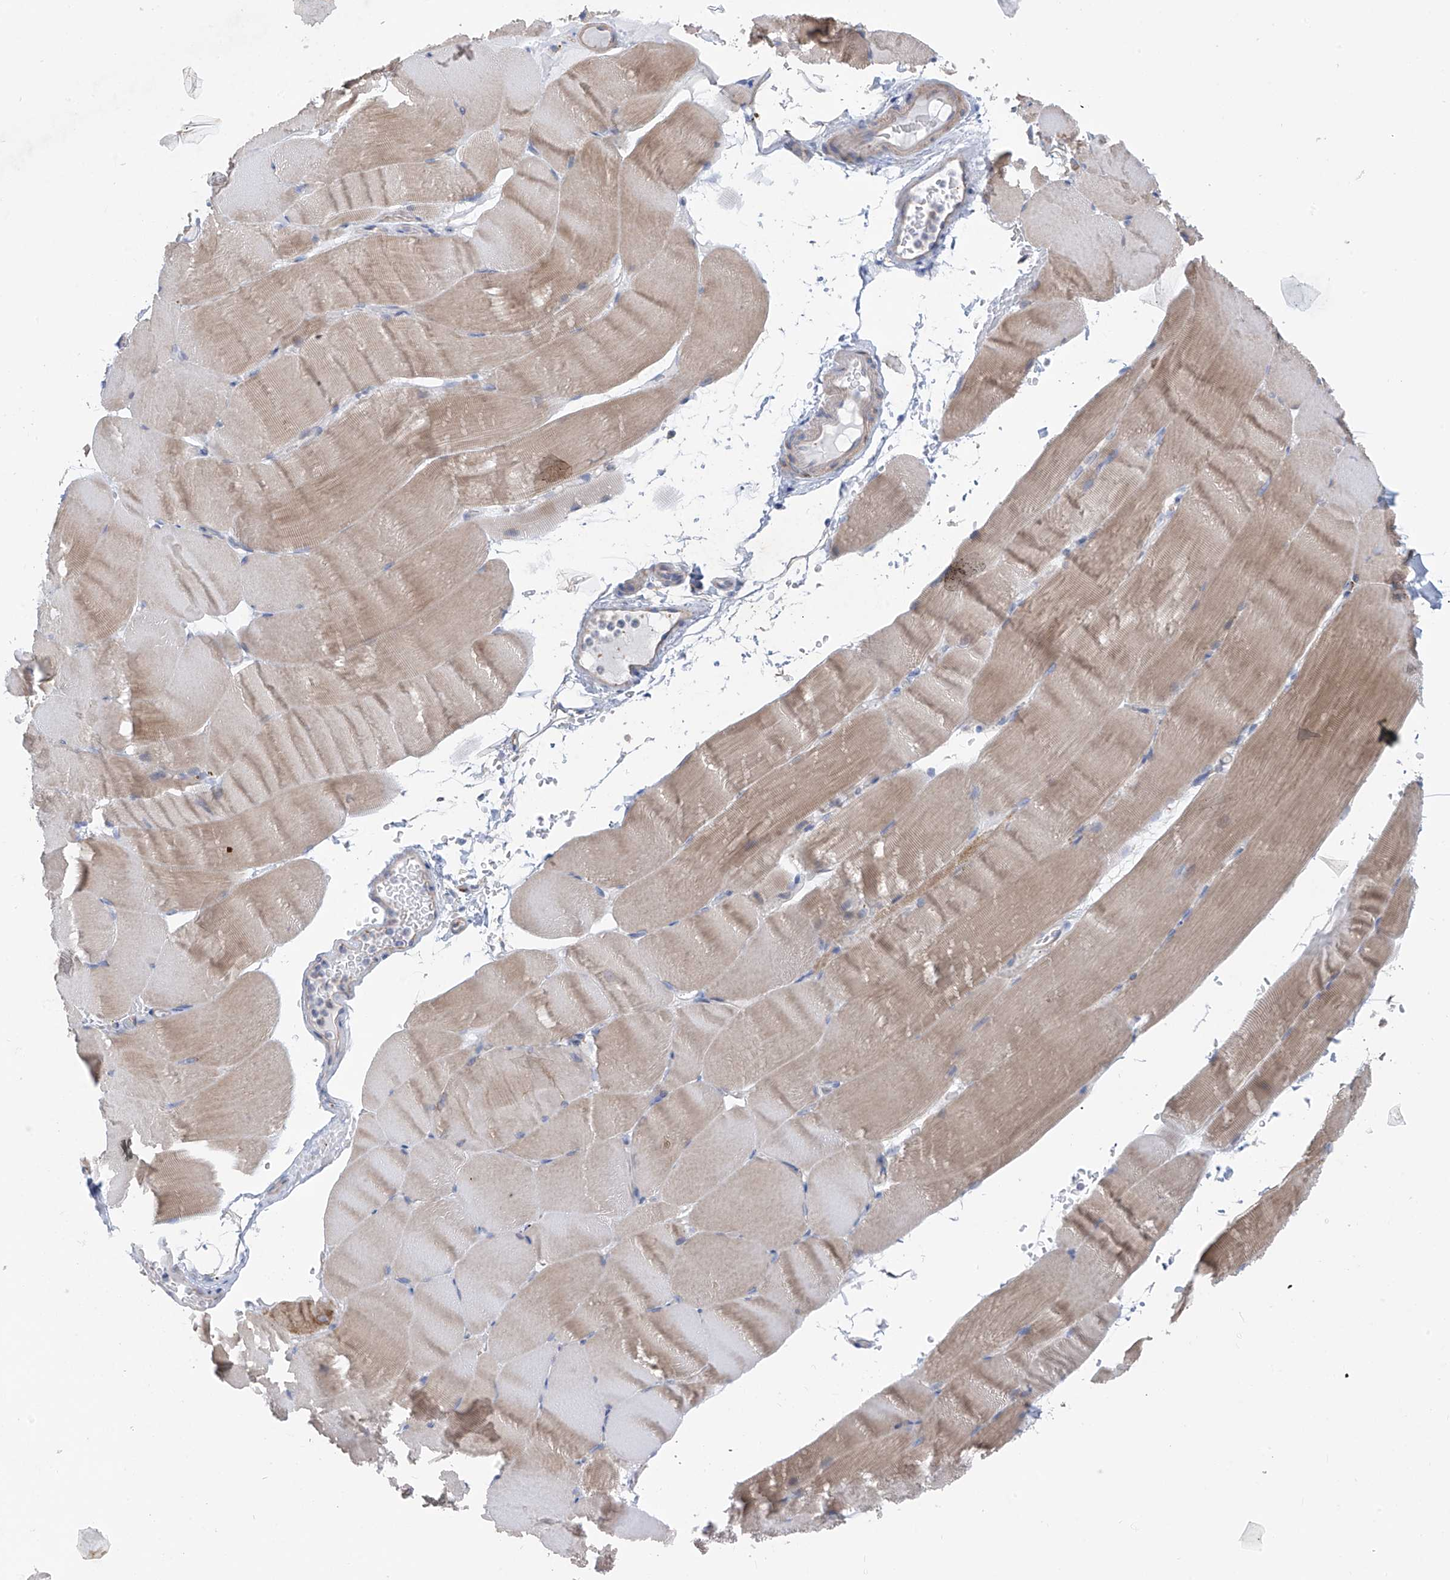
{"staining": {"intensity": "weak", "quantity": "25%-75%", "location": "cytoplasmic/membranous"}, "tissue": "skeletal muscle", "cell_type": "Myocytes", "image_type": "normal", "snomed": [{"axis": "morphology", "description": "Normal tissue, NOS"}, {"axis": "topography", "description": "Skeletal muscle"}, {"axis": "topography", "description": "Parathyroid gland"}], "caption": "Unremarkable skeletal muscle was stained to show a protein in brown. There is low levels of weak cytoplasmic/membranous staining in approximately 25%-75% of myocytes.", "gene": "REC8", "patient": {"sex": "female", "age": 37}}